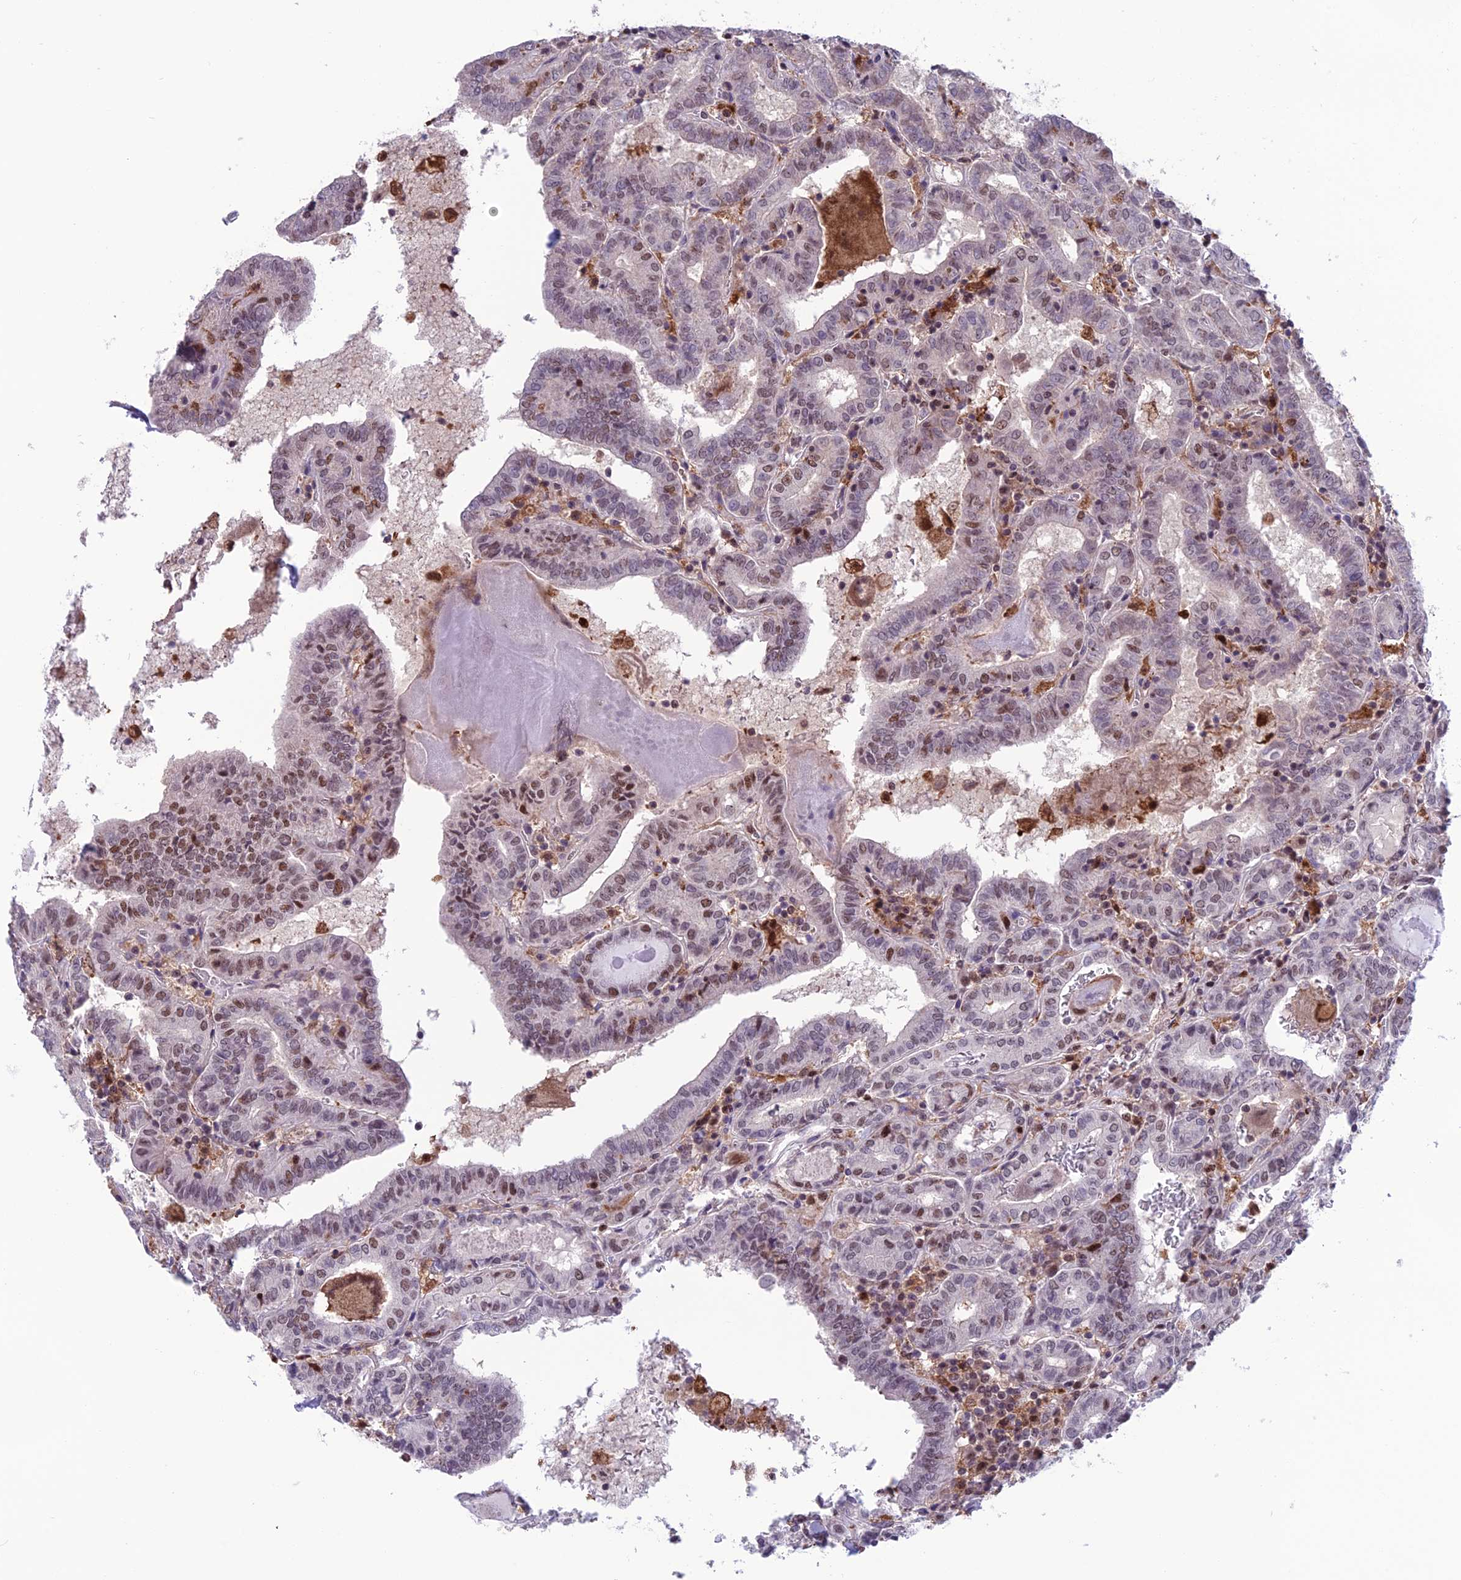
{"staining": {"intensity": "moderate", "quantity": "<25%", "location": "nuclear"}, "tissue": "thyroid cancer", "cell_type": "Tumor cells", "image_type": "cancer", "snomed": [{"axis": "morphology", "description": "Papillary adenocarcinoma, NOS"}, {"axis": "topography", "description": "Thyroid gland"}], "caption": "A brown stain labels moderate nuclear expression of a protein in thyroid cancer tumor cells.", "gene": "MIS12", "patient": {"sex": "female", "age": 72}}